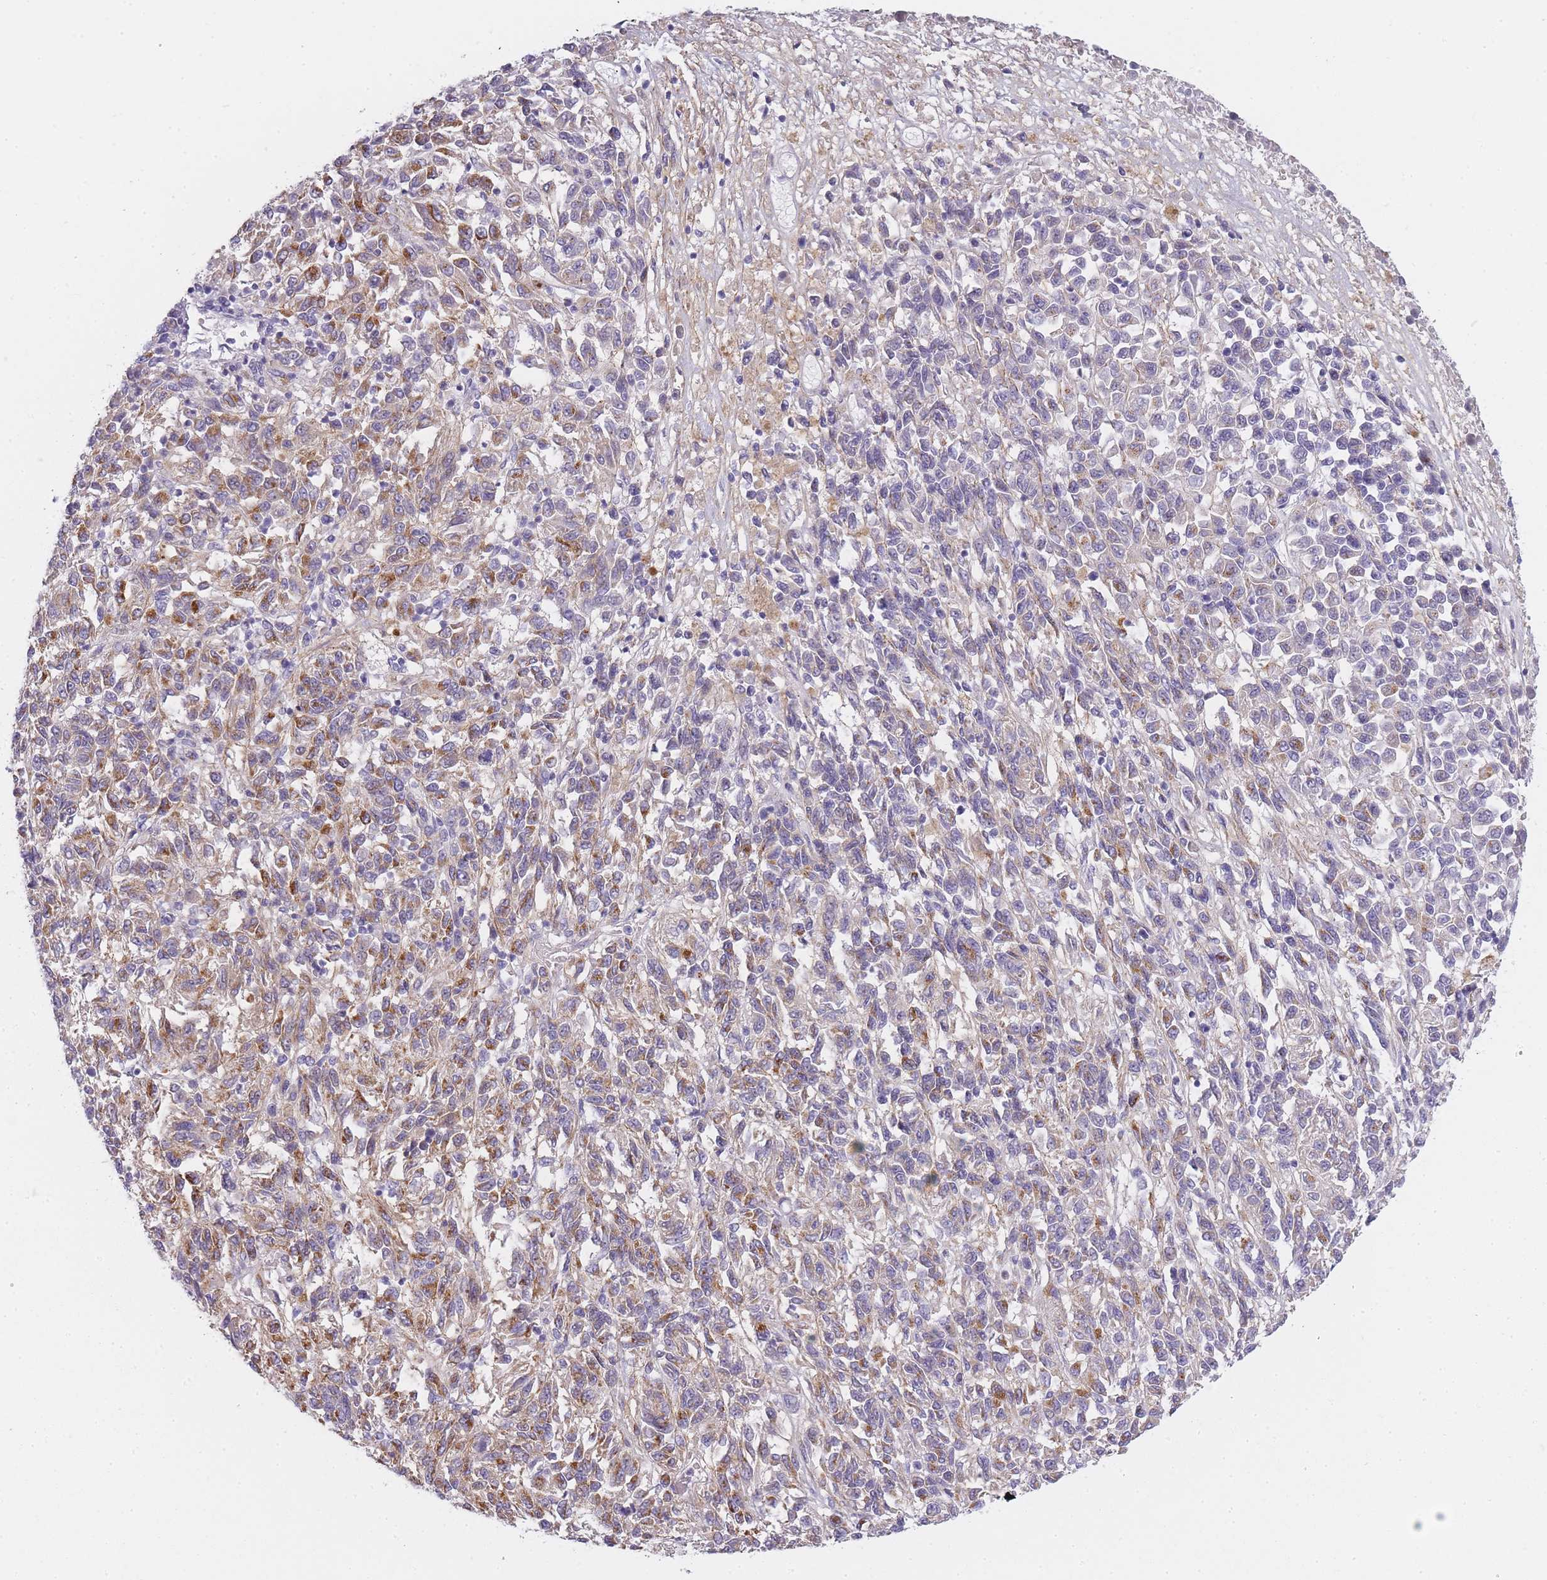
{"staining": {"intensity": "moderate", "quantity": "<25%", "location": "cytoplasmic/membranous"}, "tissue": "melanoma", "cell_type": "Tumor cells", "image_type": "cancer", "snomed": [{"axis": "morphology", "description": "Malignant melanoma, Metastatic site"}, {"axis": "topography", "description": "Lung"}], "caption": "Immunohistochemistry (DAB (3,3'-diaminobenzidine)) staining of melanoma reveals moderate cytoplasmic/membranous protein expression in about <25% of tumor cells. Using DAB (brown) and hematoxylin (blue) stains, captured at high magnification using brightfield microscopy.", "gene": "AP3M2", "patient": {"sex": "male", "age": 64}}